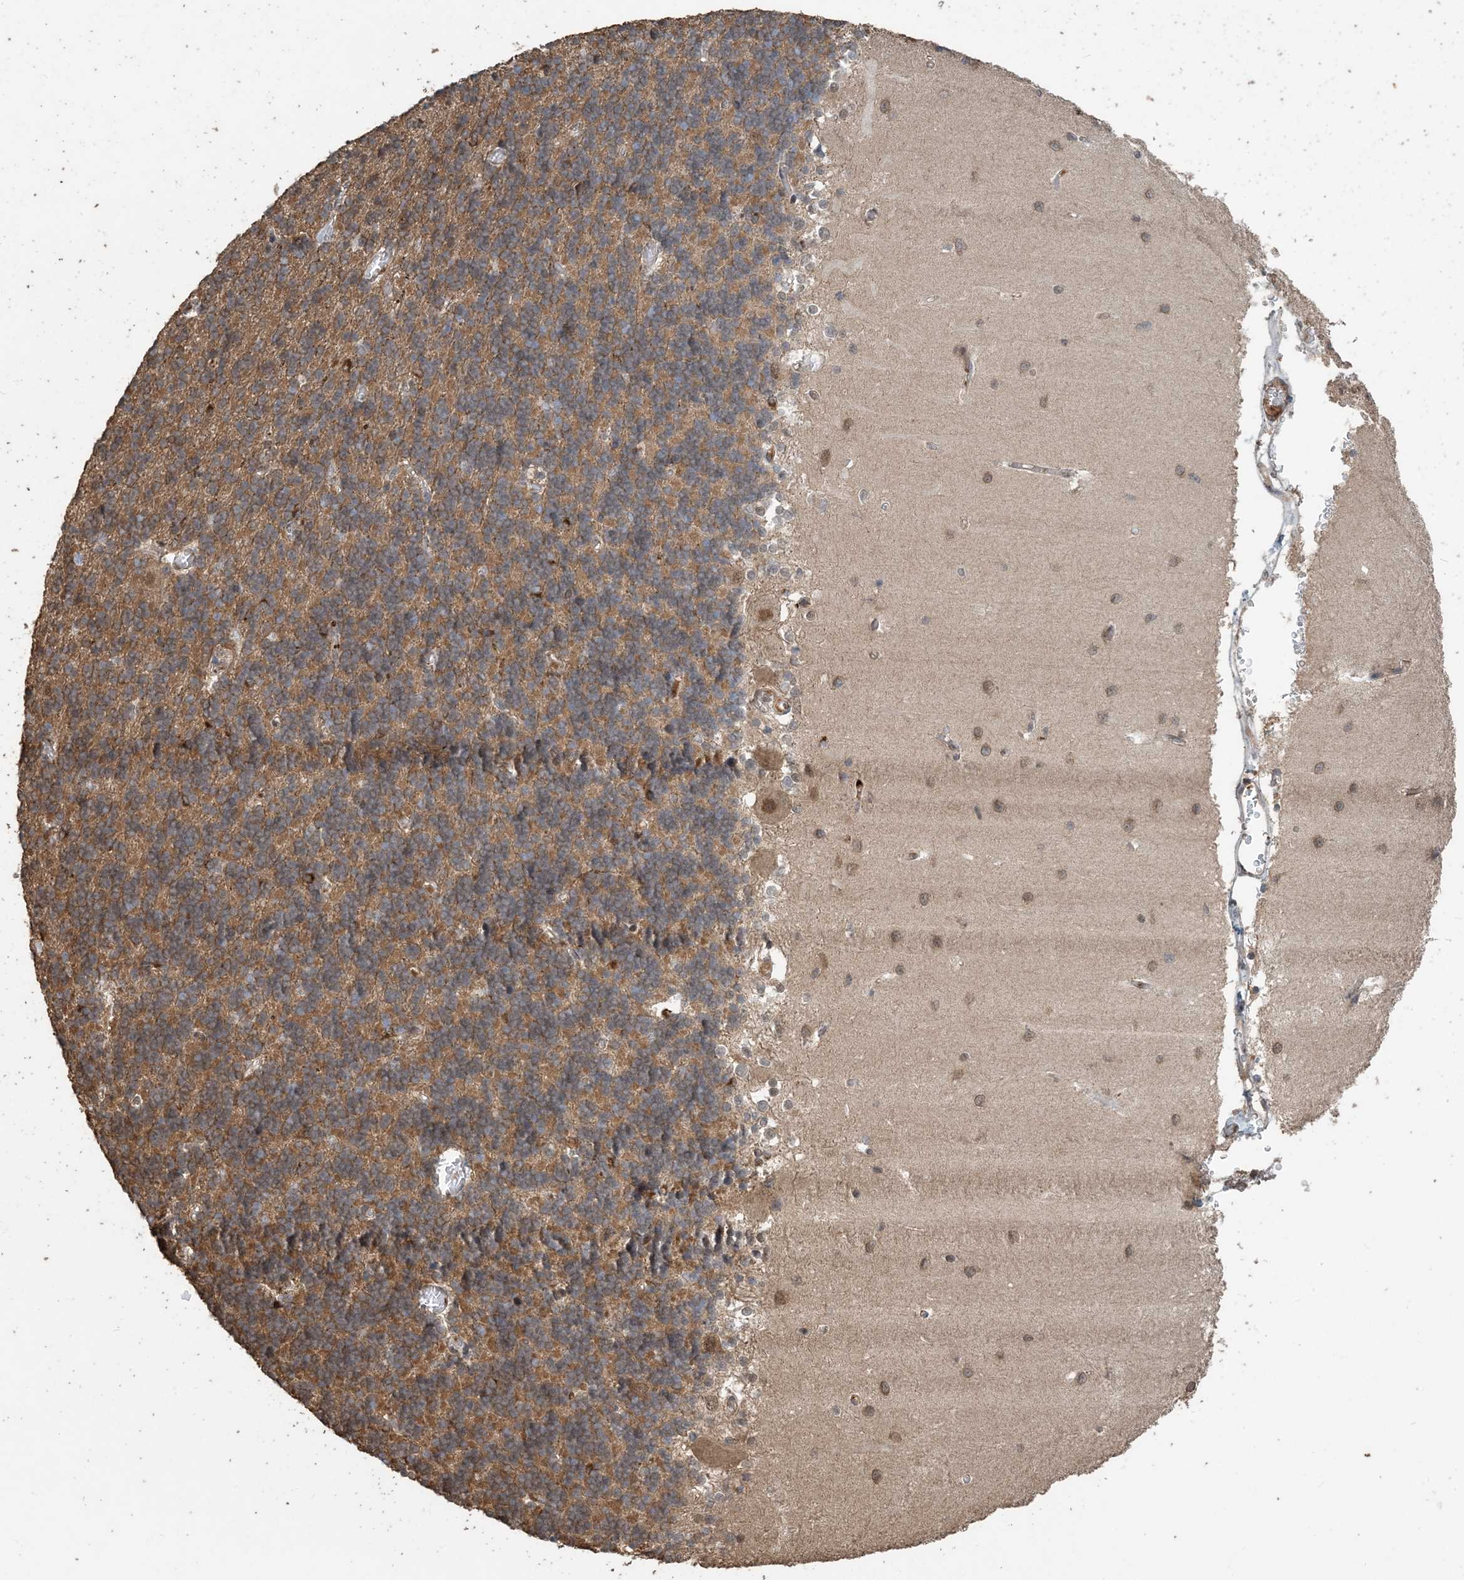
{"staining": {"intensity": "moderate", "quantity": "<25%", "location": "cytoplasmic/membranous"}, "tissue": "cerebellum", "cell_type": "Cells in granular layer", "image_type": "normal", "snomed": [{"axis": "morphology", "description": "Normal tissue, NOS"}, {"axis": "topography", "description": "Cerebellum"}], "caption": "A brown stain highlights moderate cytoplasmic/membranous staining of a protein in cells in granular layer of benign human cerebellum.", "gene": "ZC3H12A", "patient": {"sex": "male", "age": 37}}